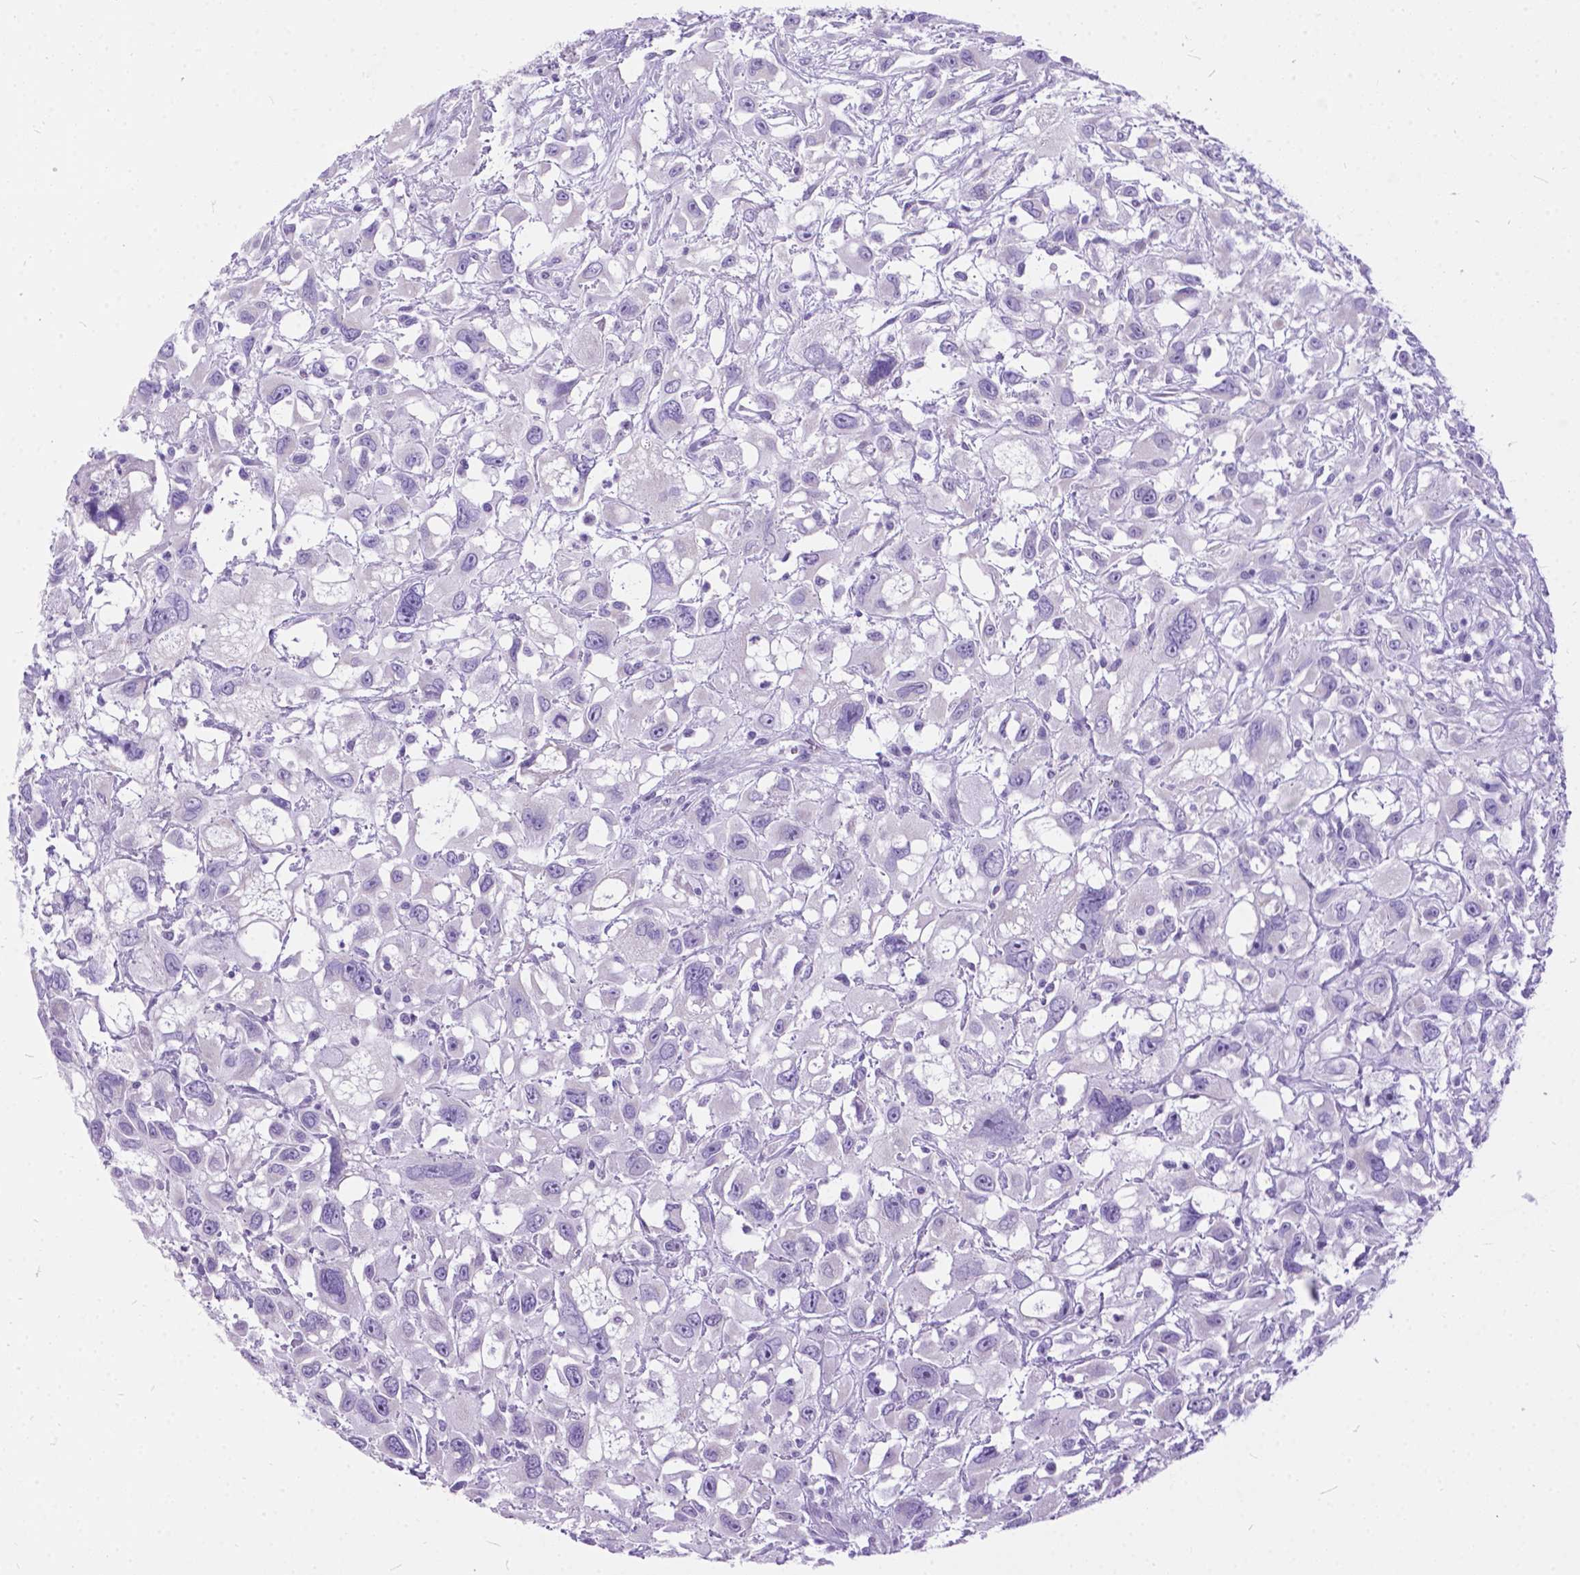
{"staining": {"intensity": "negative", "quantity": "none", "location": "none"}, "tissue": "head and neck cancer", "cell_type": "Tumor cells", "image_type": "cancer", "snomed": [{"axis": "morphology", "description": "Squamous cell carcinoma, NOS"}, {"axis": "morphology", "description": "Squamous cell carcinoma, metastatic, NOS"}, {"axis": "topography", "description": "Oral tissue"}, {"axis": "topography", "description": "Head-Neck"}], "caption": "This micrograph is of metastatic squamous cell carcinoma (head and neck) stained with immunohistochemistry to label a protein in brown with the nuclei are counter-stained blue. There is no positivity in tumor cells.", "gene": "BSND", "patient": {"sex": "female", "age": 85}}